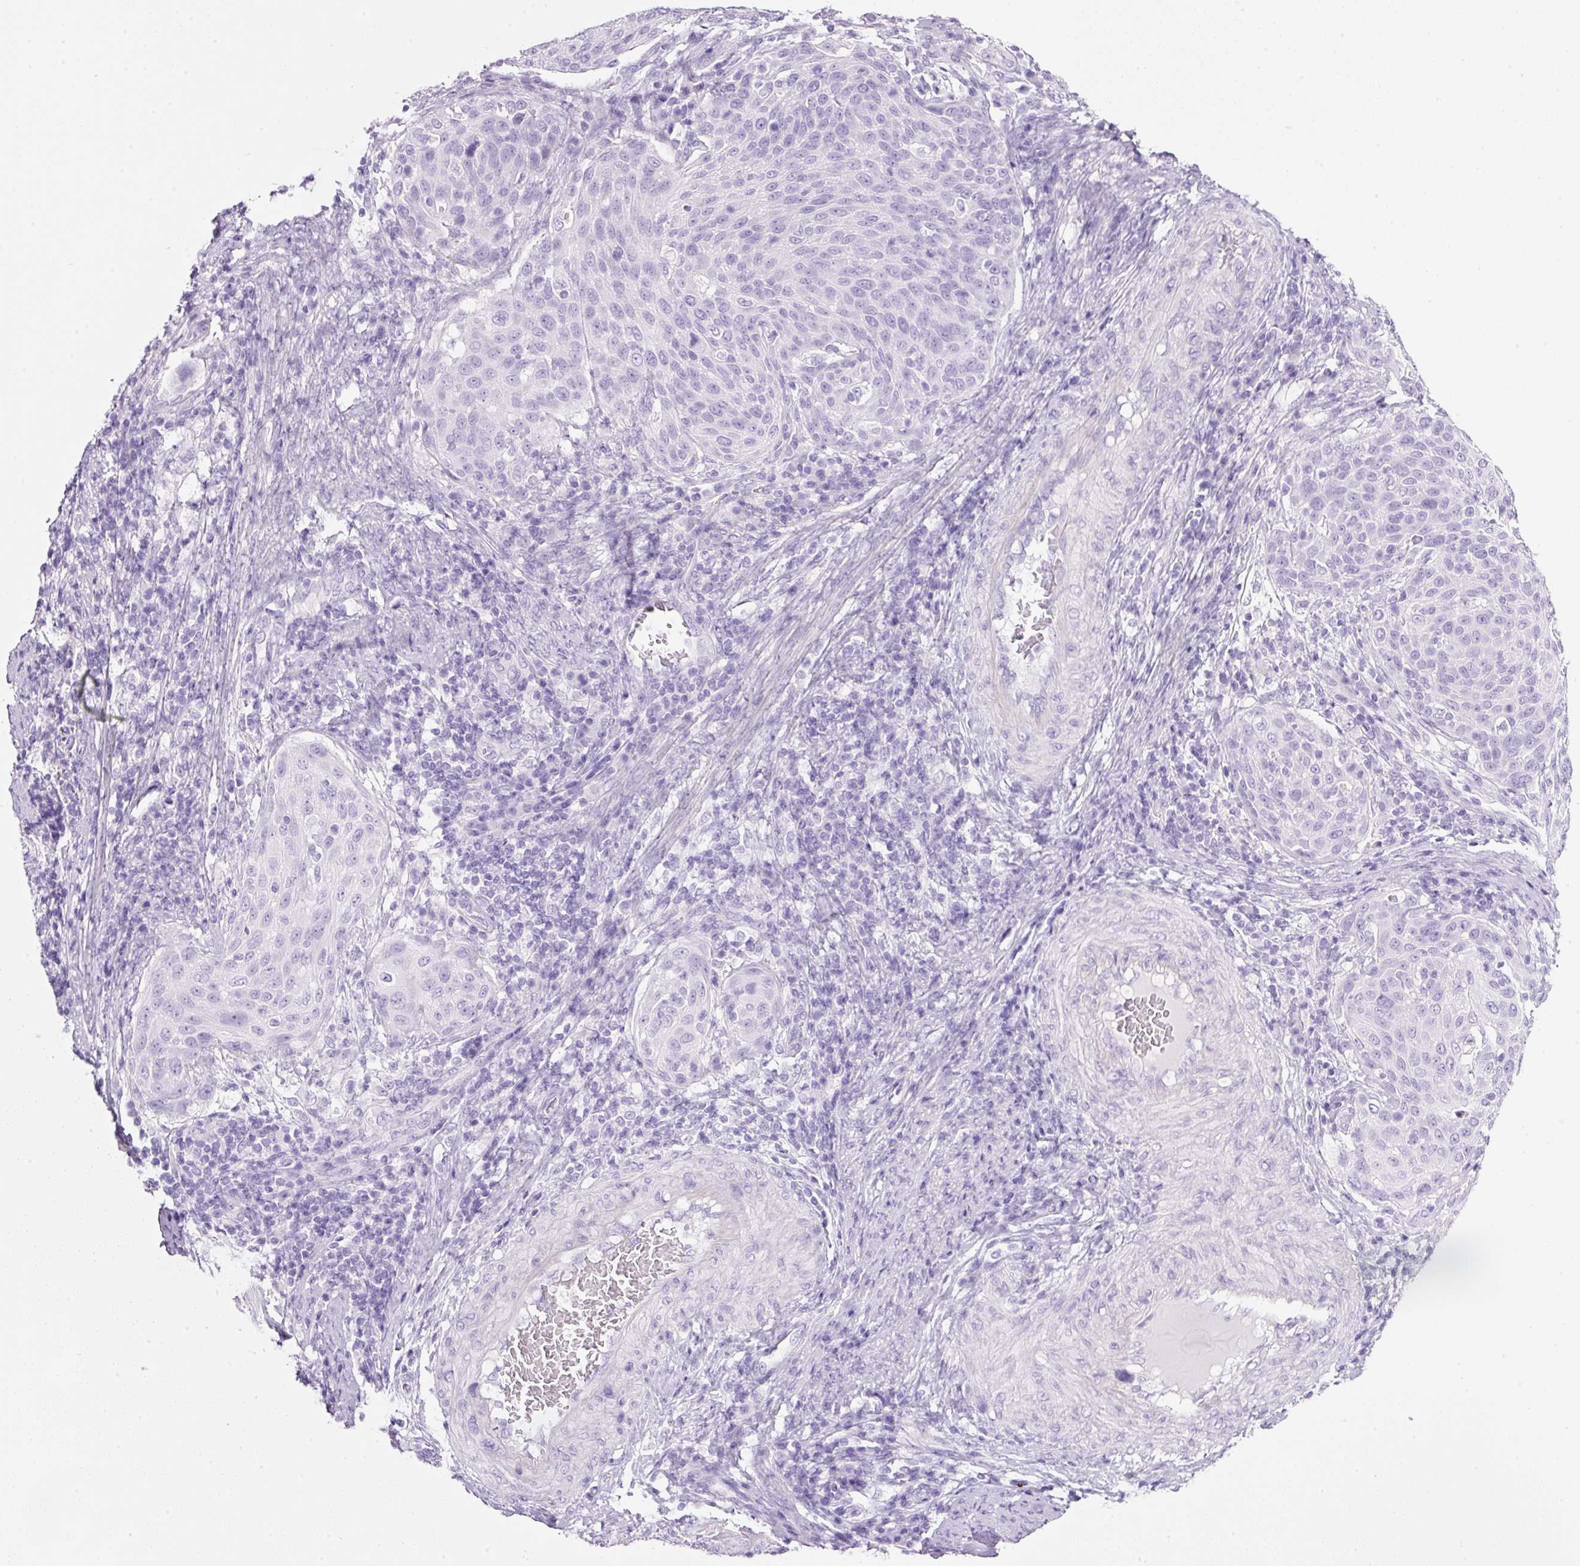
{"staining": {"intensity": "negative", "quantity": "none", "location": "none"}, "tissue": "cervical cancer", "cell_type": "Tumor cells", "image_type": "cancer", "snomed": [{"axis": "morphology", "description": "Squamous cell carcinoma, NOS"}, {"axis": "topography", "description": "Cervix"}], "caption": "This is an immunohistochemistry histopathology image of human cervical cancer. There is no staining in tumor cells.", "gene": "BSND", "patient": {"sex": "female", "age": 31}}